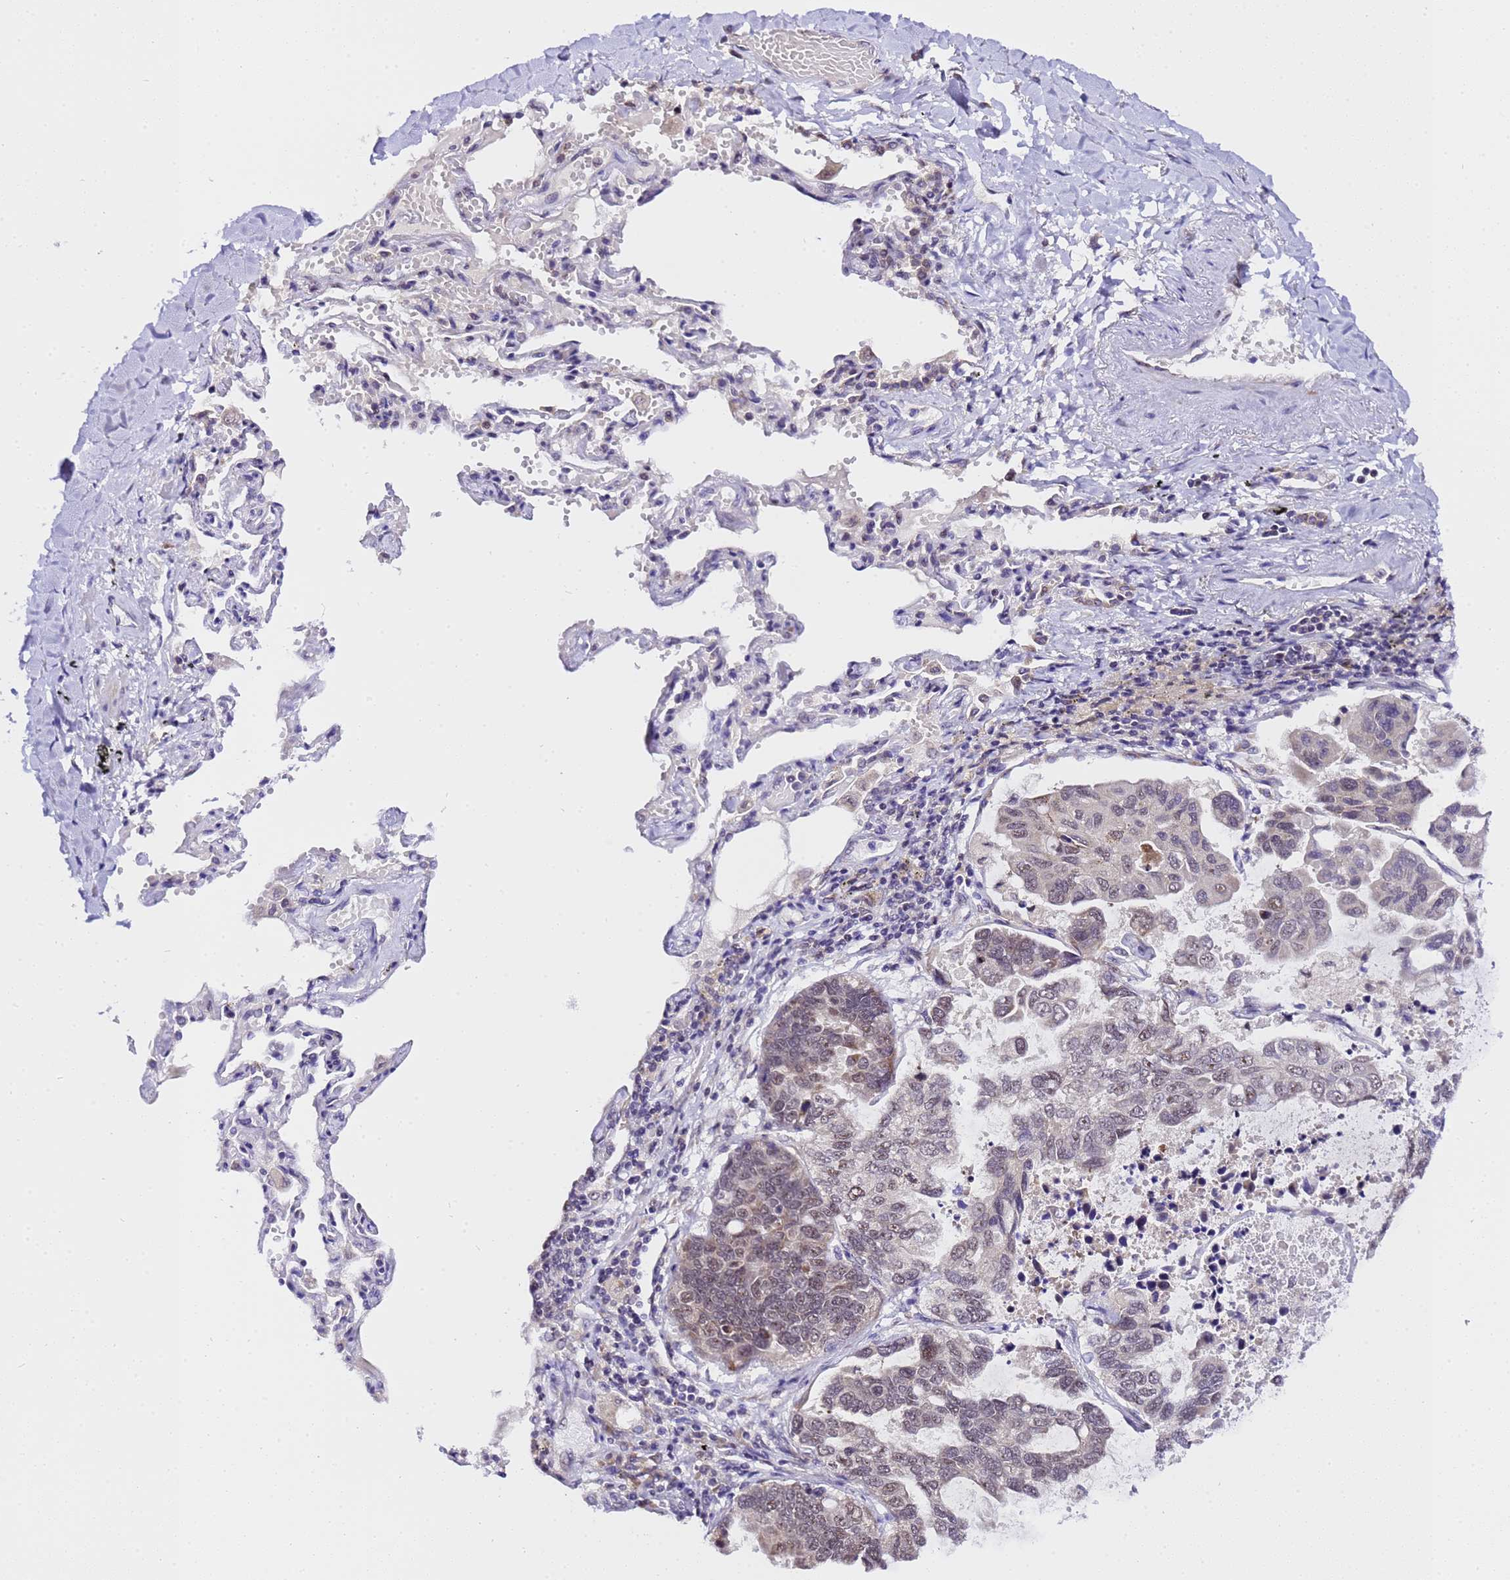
{"staining": {"intensity": "weak", "quantity": "<25%", "location": "nuclear"}, "tissue": "lung cancer", "cell_type": "Tumor cells", "image_type": "cancer", "snomed": [{"axis": "morphology", "description": "Adenocarcinoma, NOS"}, {"axis": "topography", "description": "Lung"}], "caption": "Adenocarcinoma (lung) stained for a protein using immunohistochemistry shows no positivity tumor cells.", "gene": "SLX4IP", "patient": {"sex": "male", "age": 64}}